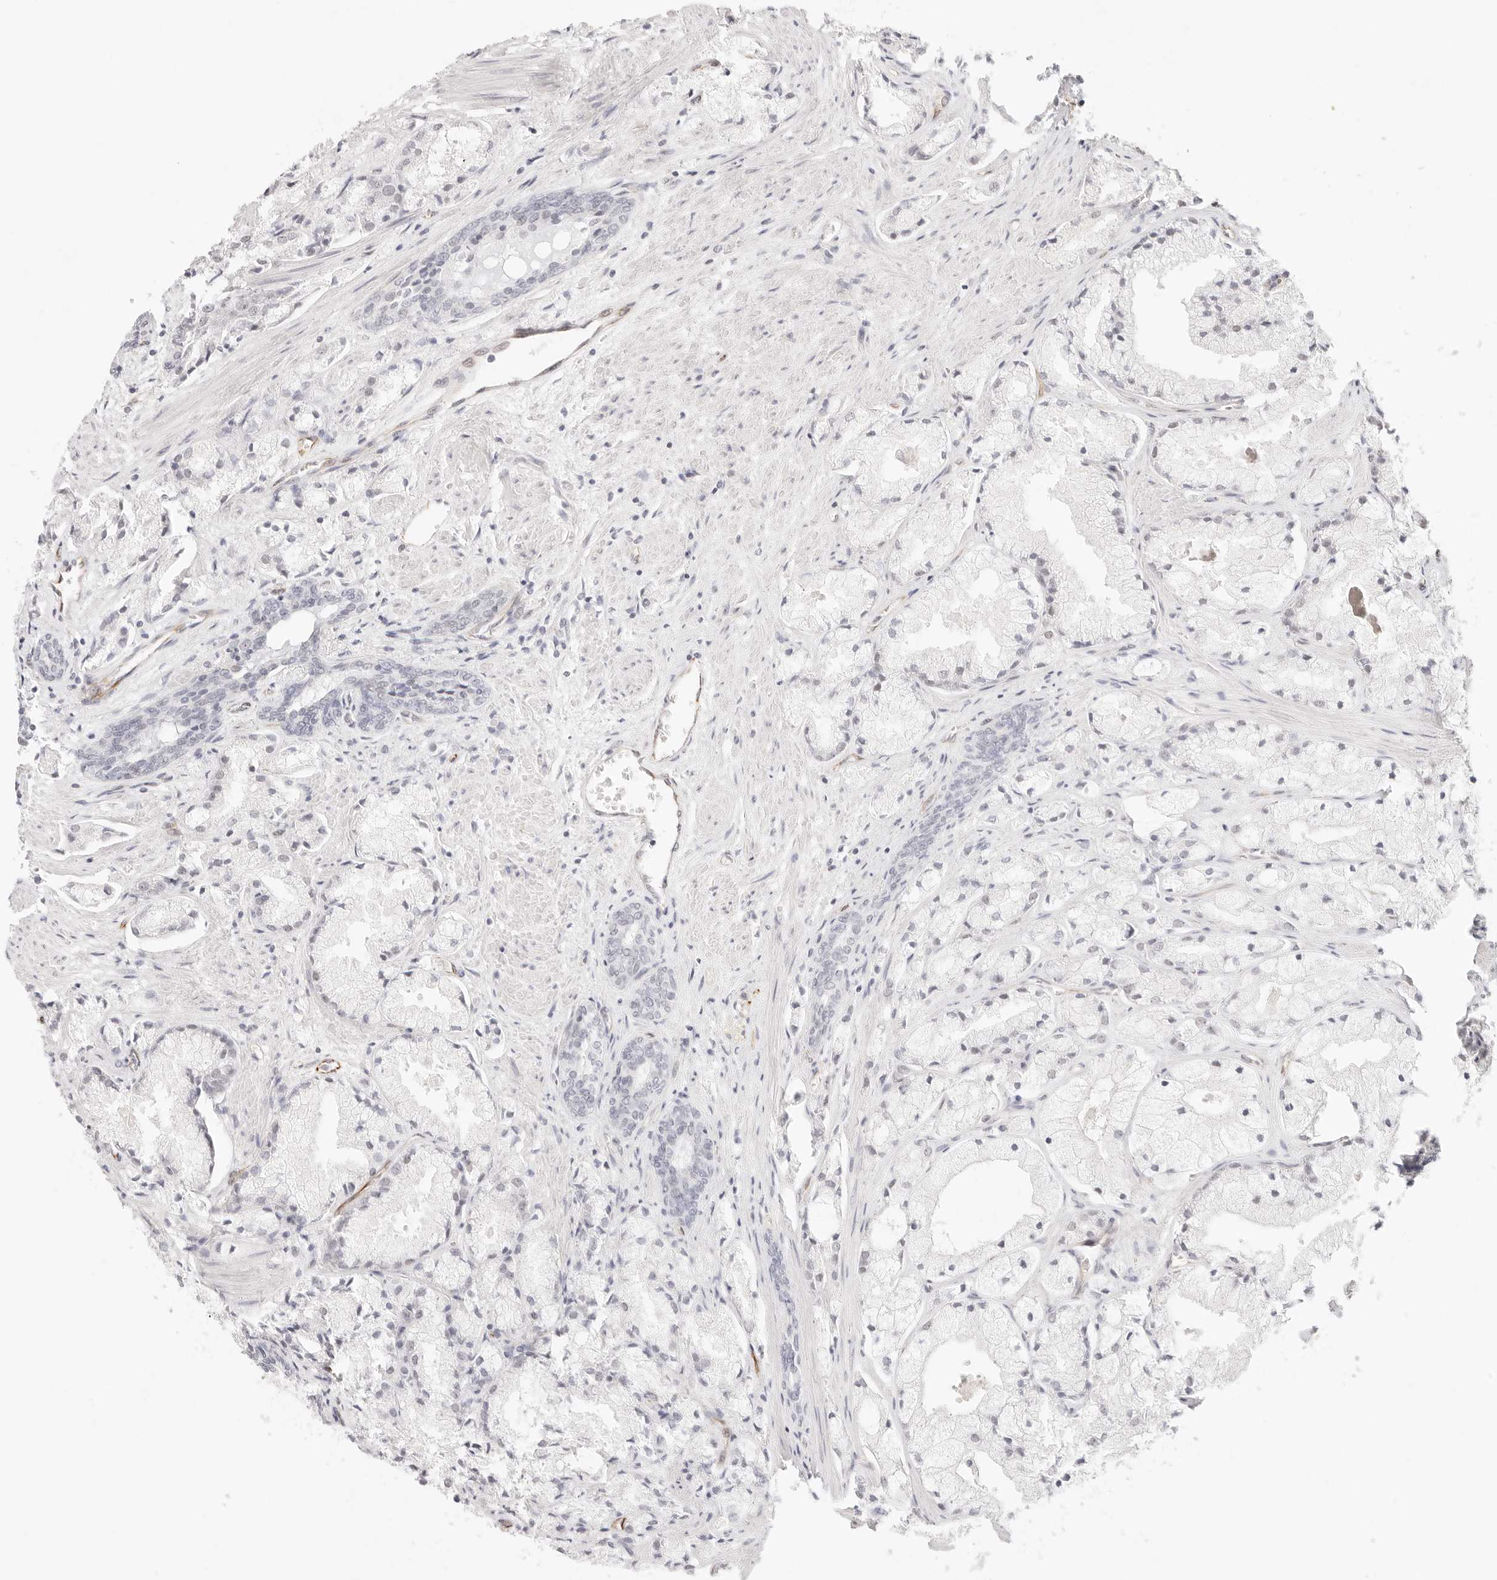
{"staining": {"intensity": "negative", "quantity": "none", "location": "none"}, "tissue": "prostate cancer", "cell_type": "Tumor cells", "image_type": "cancer", "snomed": [{"axis": "morphology", "description": "Adenocarcinoma, High grade"}, {"axis": "topography", "description": "Prostate"}], "caption": "Tumor cells show no significant expression in prostate high-grade adenocarcinoma.", "gene": "ZC3H11A", "patient": {"sex": "male", "age": 50}}